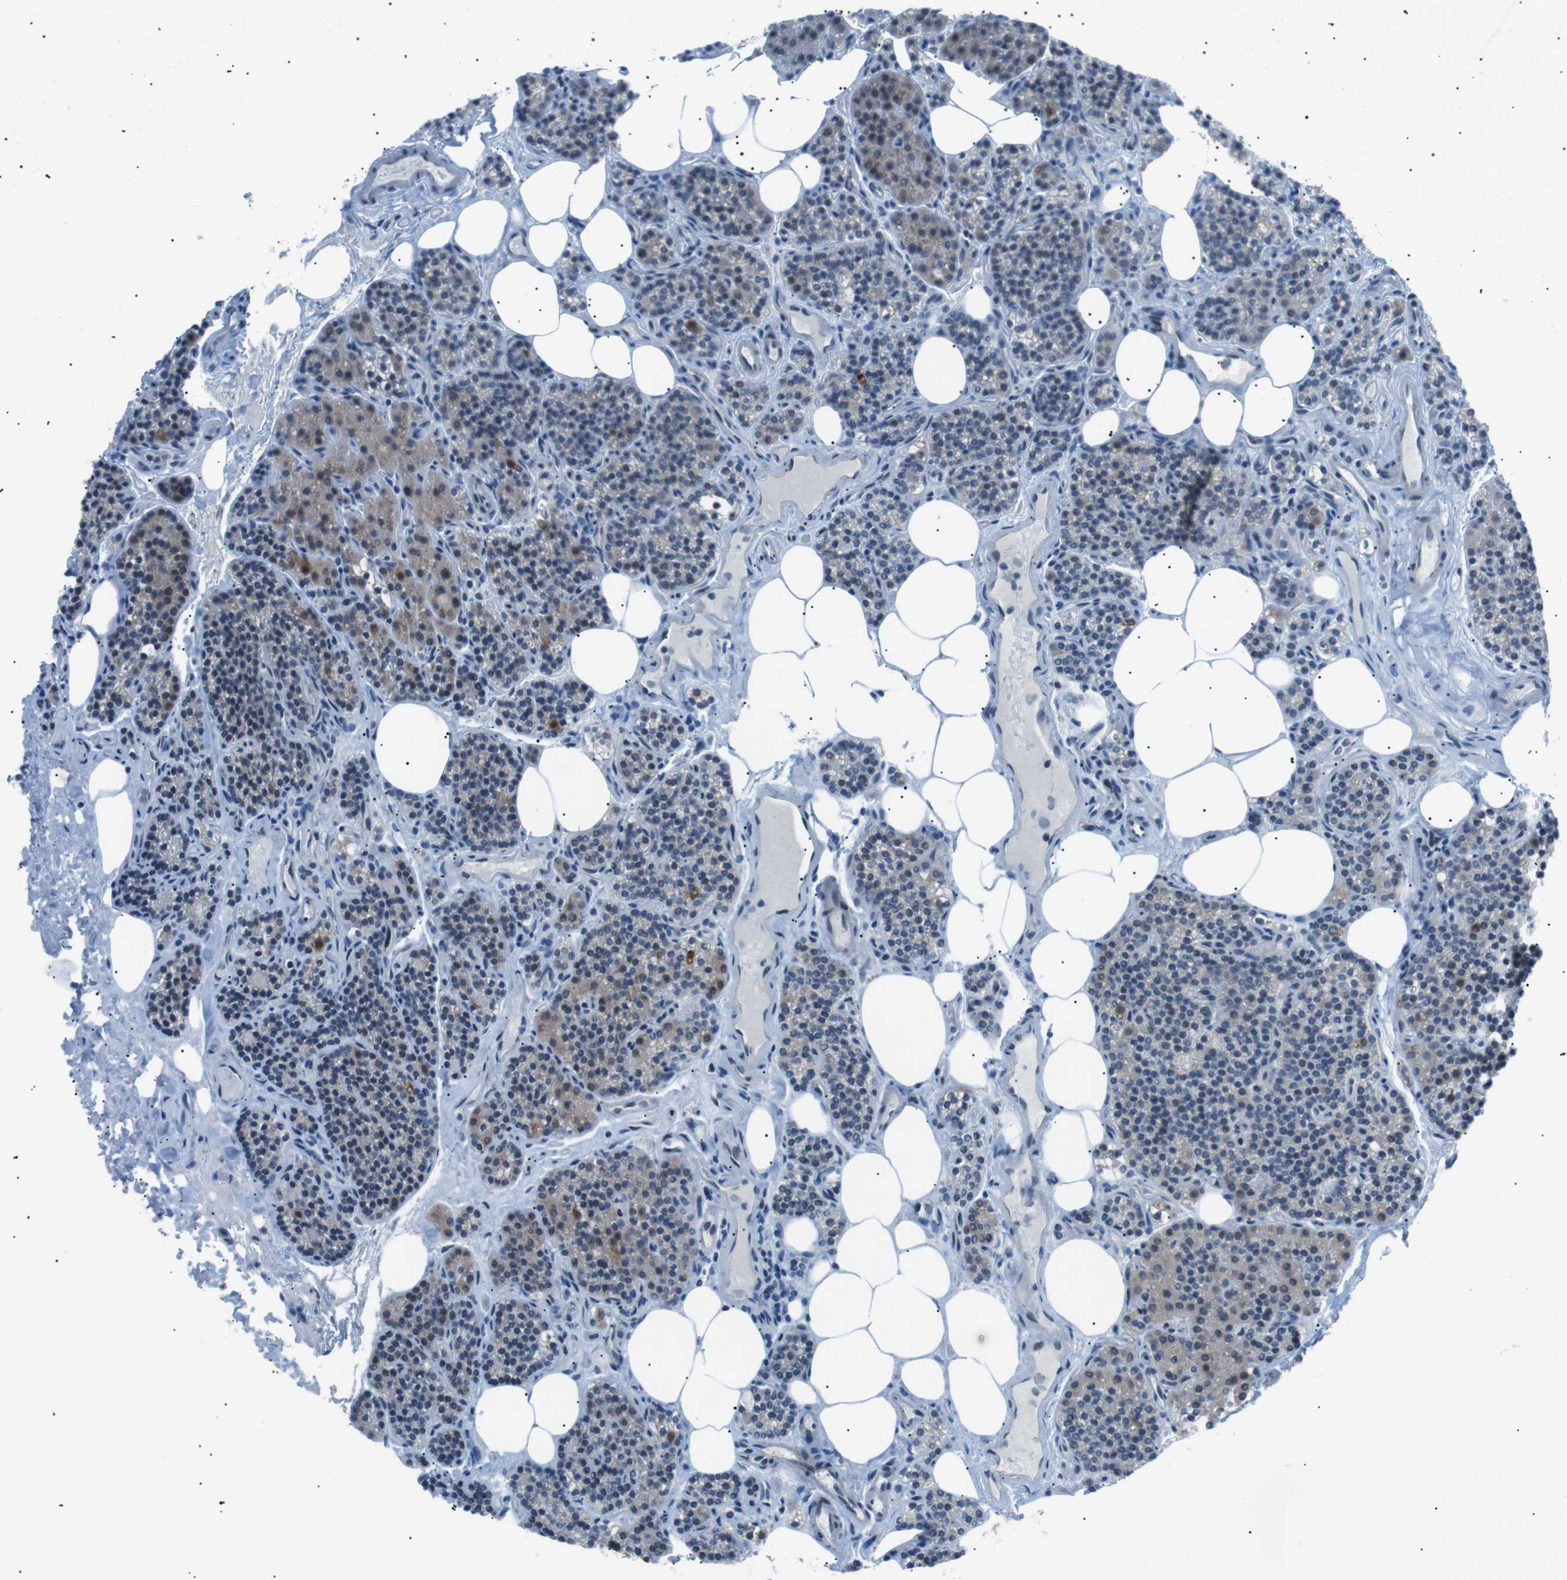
{"staining": {"intensity": "moderate", "quantity": "25%-75%", "location": "cytoplasmic/membranous"}, "tissue": "parathyroid gland", "cell_type": "Glandular cells", "image_type": "normal", "snomed": [{"axis": "morphology", "description": "Normal tissue, NOS"}, {"axis": "morphology", "description": "Adenoma, NOS"}, {"axis": "topography", "description": "Parathyroid gland"}], "caption": "IHC micrograph of benign parathyroid gland: parathyroid gland stained using immunohistochemistry reveals medium levels of moderate protein expression localized specifically in the cytoplasmic/membranous of glandular cells, appearing as a cytoplasmic/membranous brown color.", "gene": "ARID5B", "patient": {"sex": "female", "age": 74}}